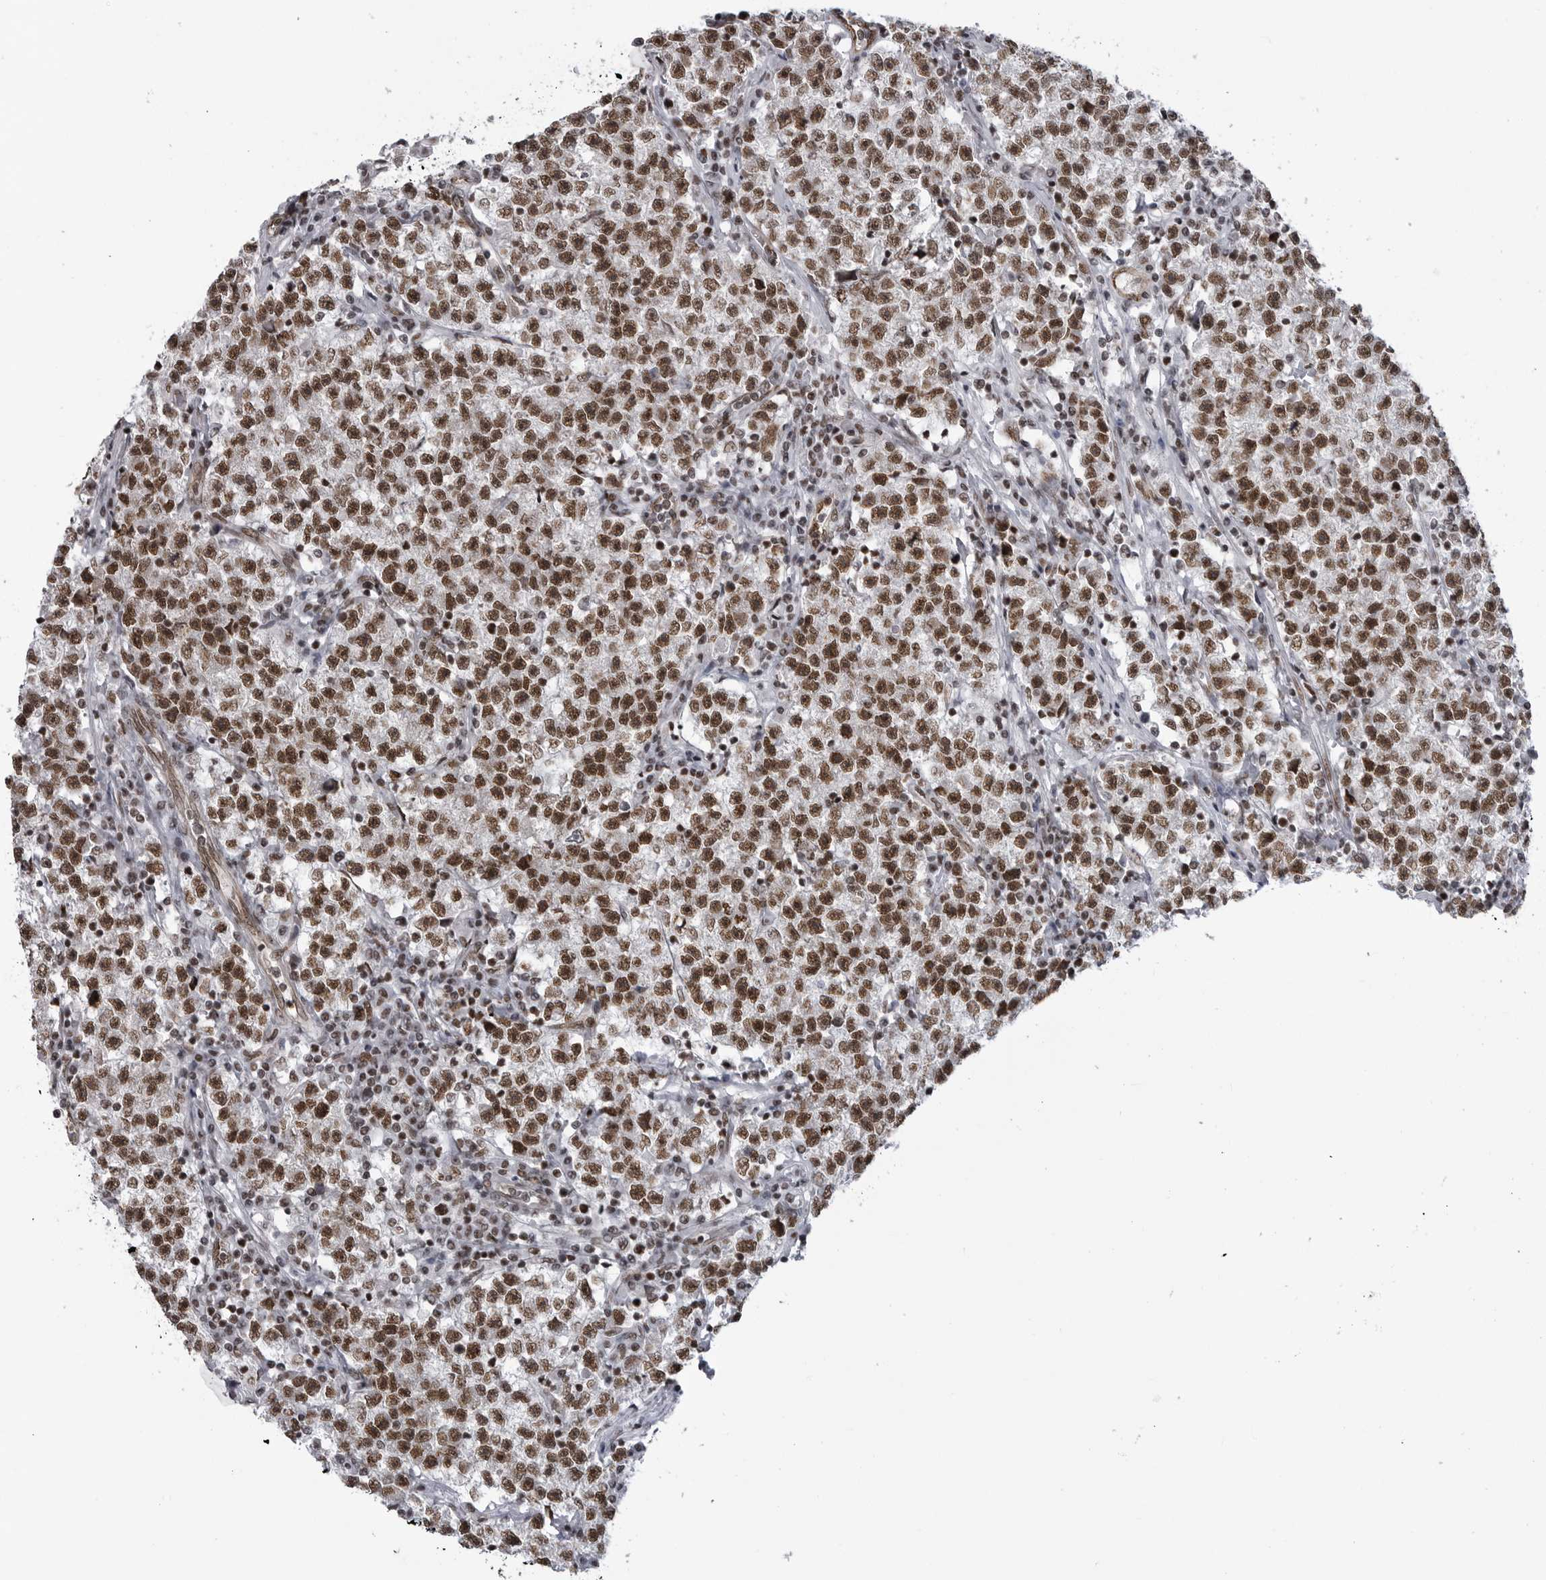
{"staining": {"intensity": "strong", "quantity": ">75%", "location": "nuclear"}, "tissue": "testis cancer", "cell_type": "Tumor cells", "image_type": "cancer", "snomed": [{"axis": "morphology", "description": "Seminoma, NOS"}, {"axis": "topography", "description": "Testis"}], "caption": "Brown immunohistochemical staining in testis cancer (seminoma) shows strong nuclear positivity in approximately >75% of tumor cells. The staining is performed using DAB (3,3'-diaminobenzidine) brown chromogen to label protein expression. The nuclei are counter-stained blue using hematoxylin.", "gene": "RNF26", "patient": {"sex": "male", "age": 22}}